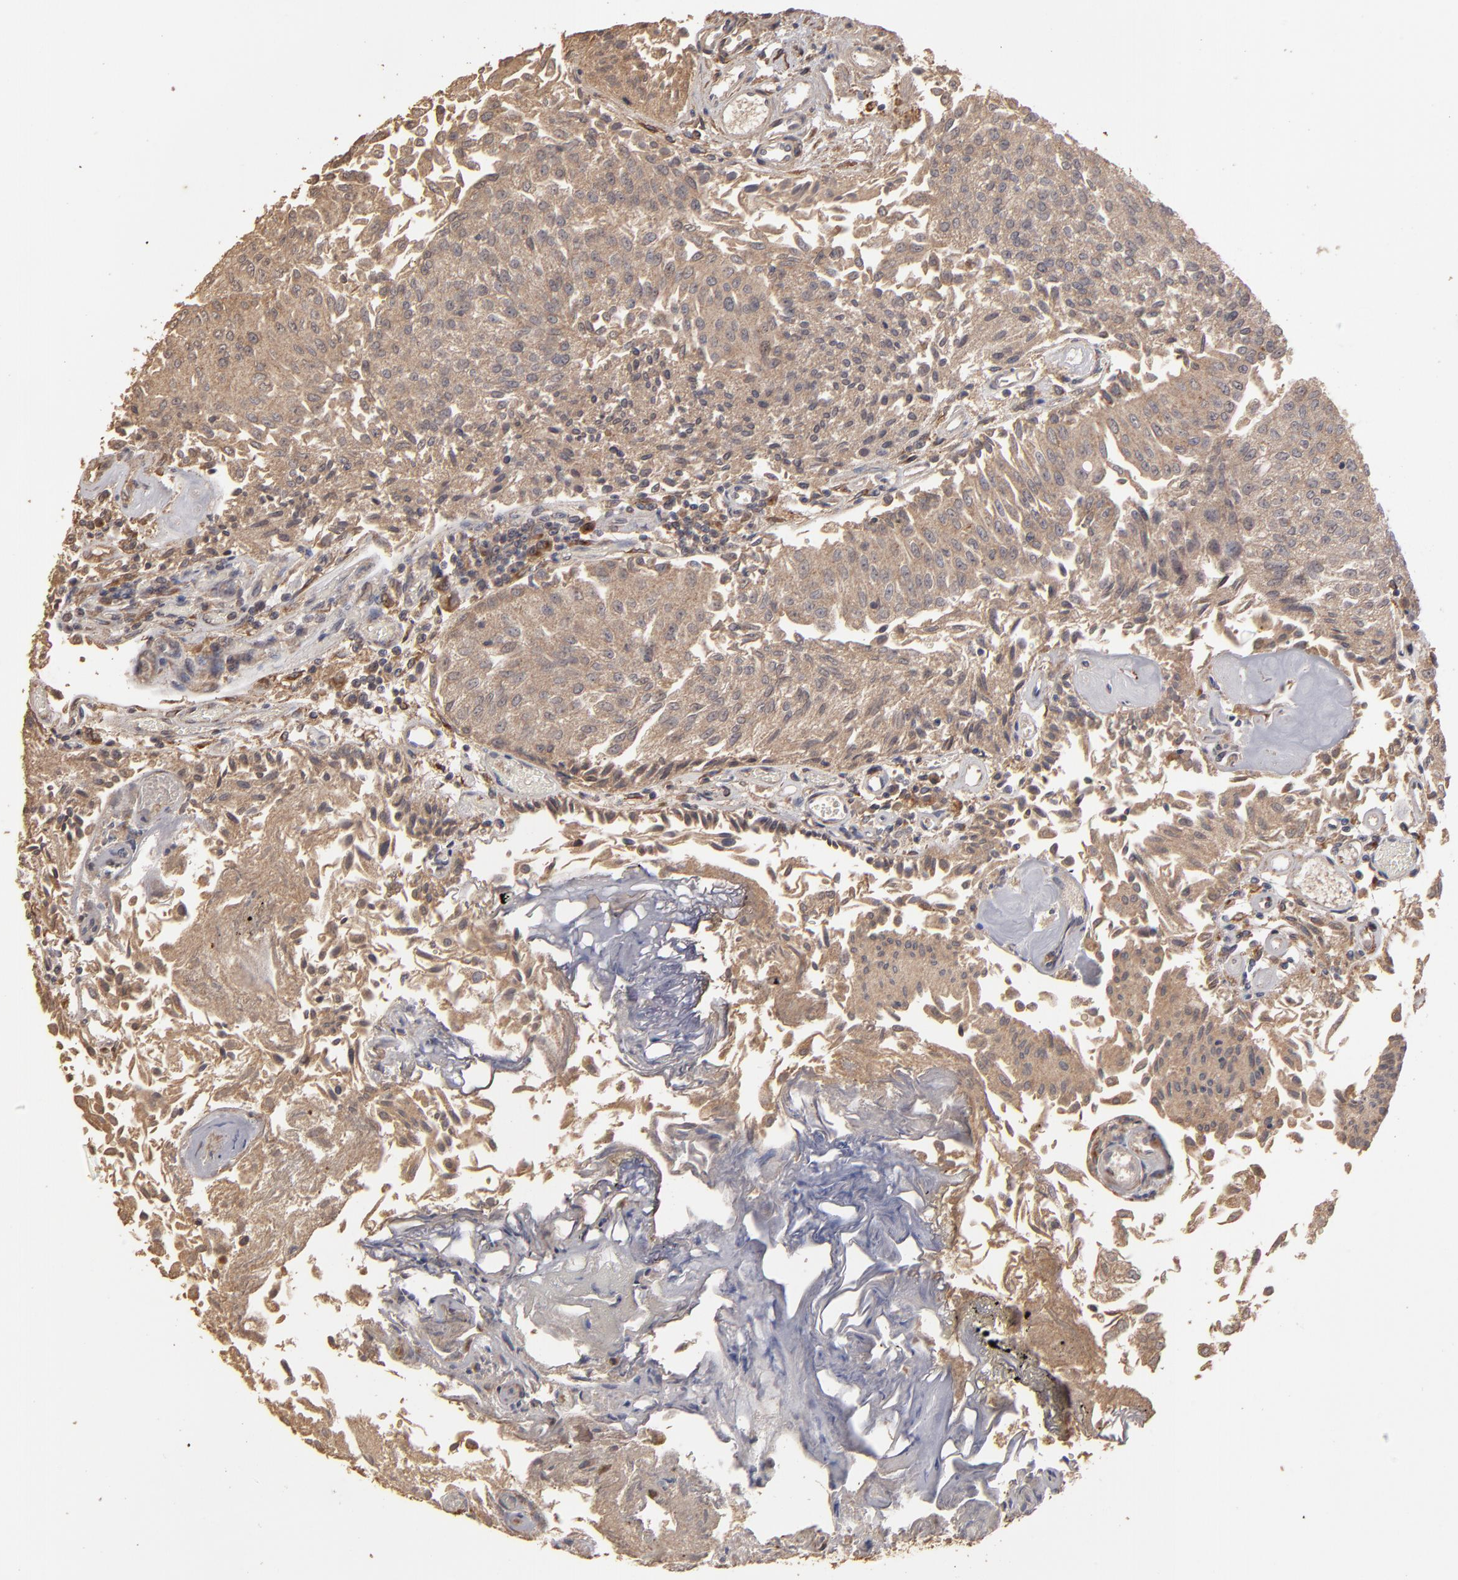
{"staining": {"intensity": "moderate", "quantity": ">75%", "location": "cytoplasmic/membranous"}, "tissue": "urothelial cancer", "cell_type": "Tumor cells", "image_type": "cancer", "snomed": [{"axis": "morphology", "description": "Urothelial carcinoma, Low grade"}, {"axis": "topography", "description": "Urinary bladder"}], "caption": "Tumor cells exhibit medium levels of moderate cytoplasmic/membranous expression in approximately >75% of cells in human low-grade urothelial carcinoma.", "gene": "MMP2", "patient": {"sex": "male", "age": 86}}